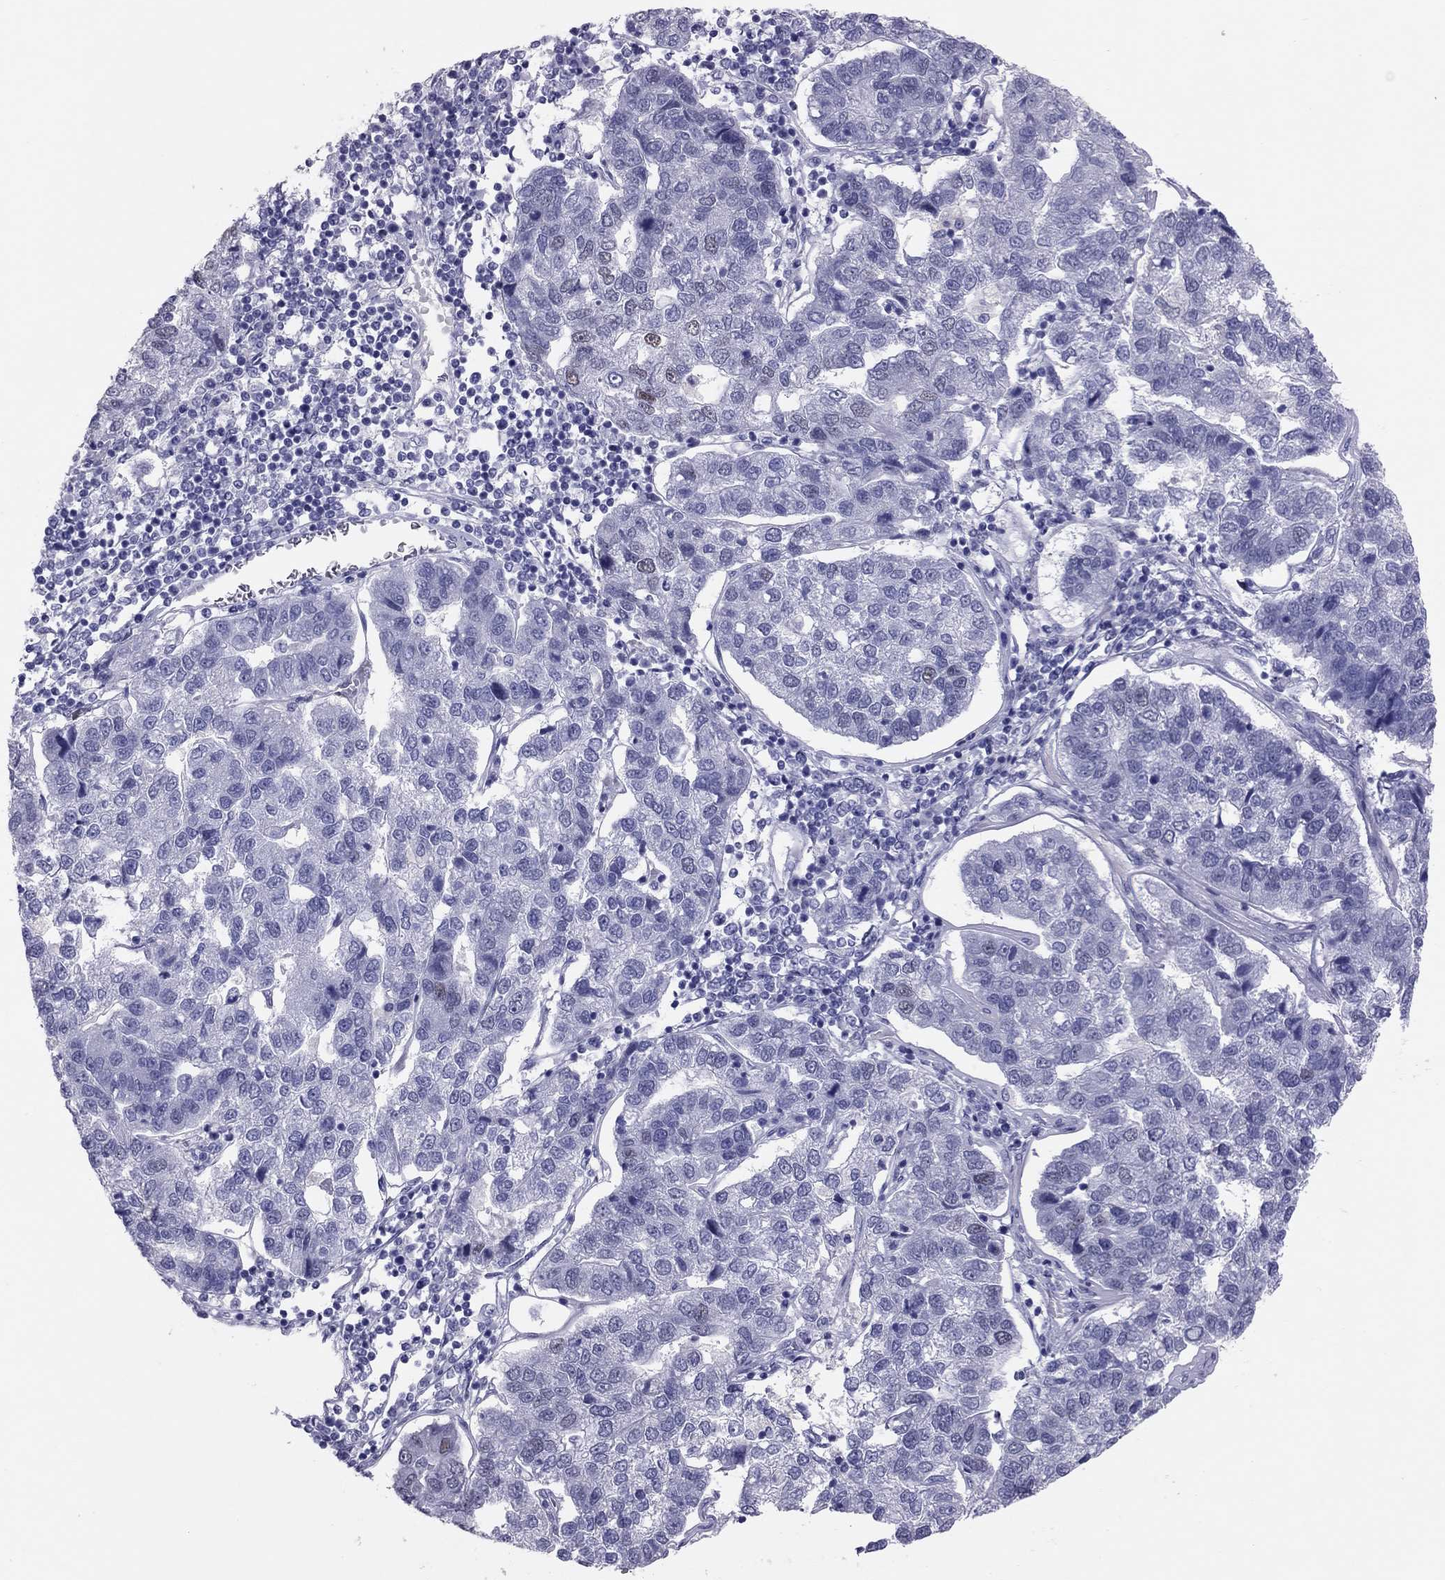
{"staining": {"intensity": "weak", "quantity": "<25%", "location": "nuclear"}, "tissue": "pancreatic cancer", "cell_type": "Tumor cells", "image_type": "cancer", "snomed": [{"axis": "morphology", "description": "Adenocarcinoma, NOS"}, {"axis": "topography", "description": "Pancreas"}], "caption": "This is an immunohistochemistry (IHC) image of human pancreatic cancer. There is no positivity in tumor cells.", "gene": "PHOX2A", "patient": {"sex": "female", "age": 61}}